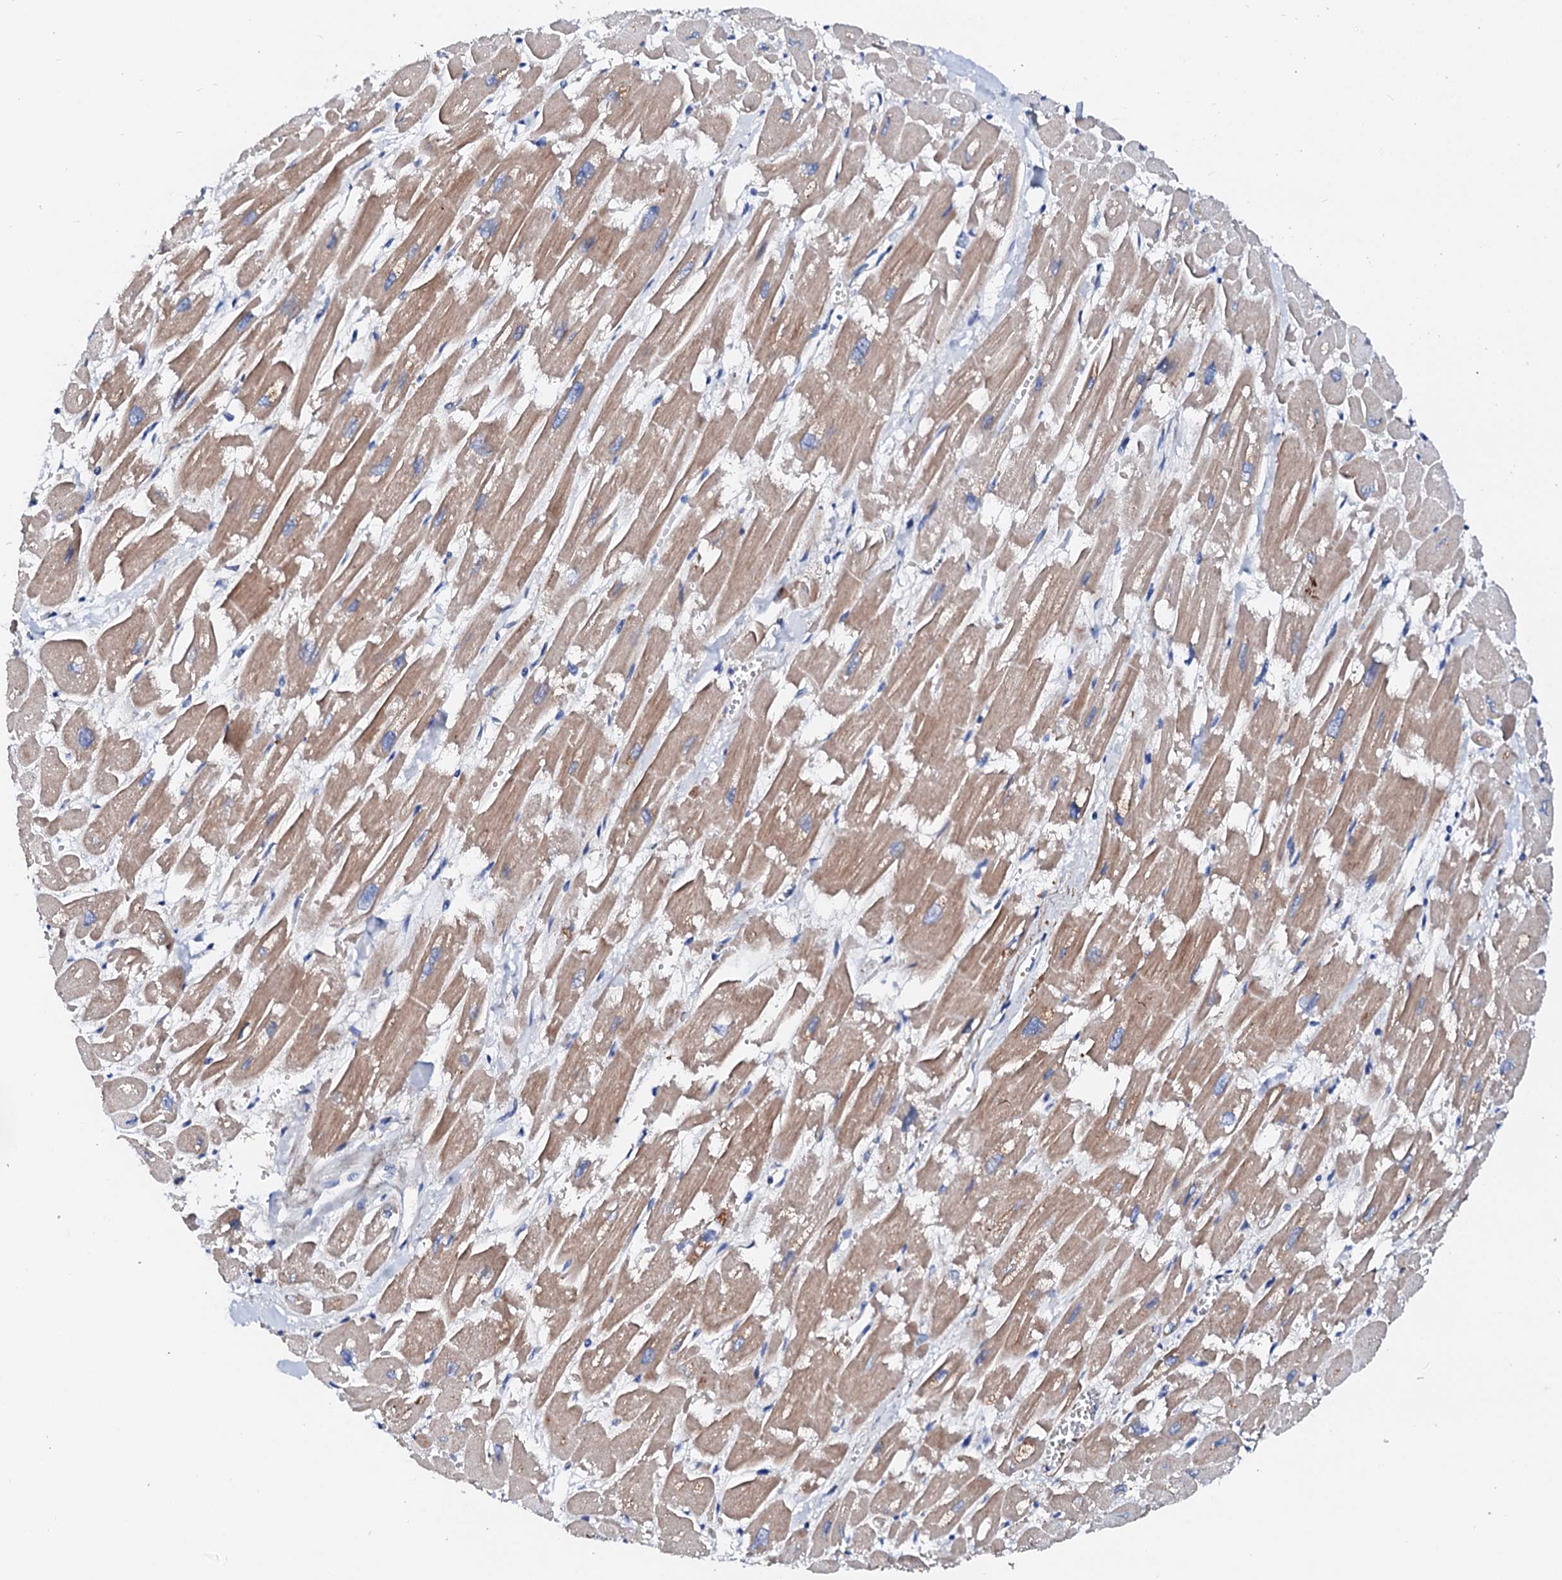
{"staining": {"intensity": "moderate", "quantity": ">75%", "location": "cytoplasmic/membranous"}, "tissue": "heart muscle", "cell_type": "Cardiomyocytes", "image_type": "normal", "snomed": [{"axis": "morphology", "description": "Normal tissue, NOS"}, {"axis": "topography", "description": "Heart"}], "caption": "IHC histopathology image of normal heart muscle: human heart muscle stained using IHC reveals medium levels of moderate protein expression localized specifically in the cytoplasmic/membranous of cardiomyocytes, appearing as a cytoplasmic/membranous brown color.", "gene": "SLC10A7", "patient": {"sex": "male", "age": 54}}